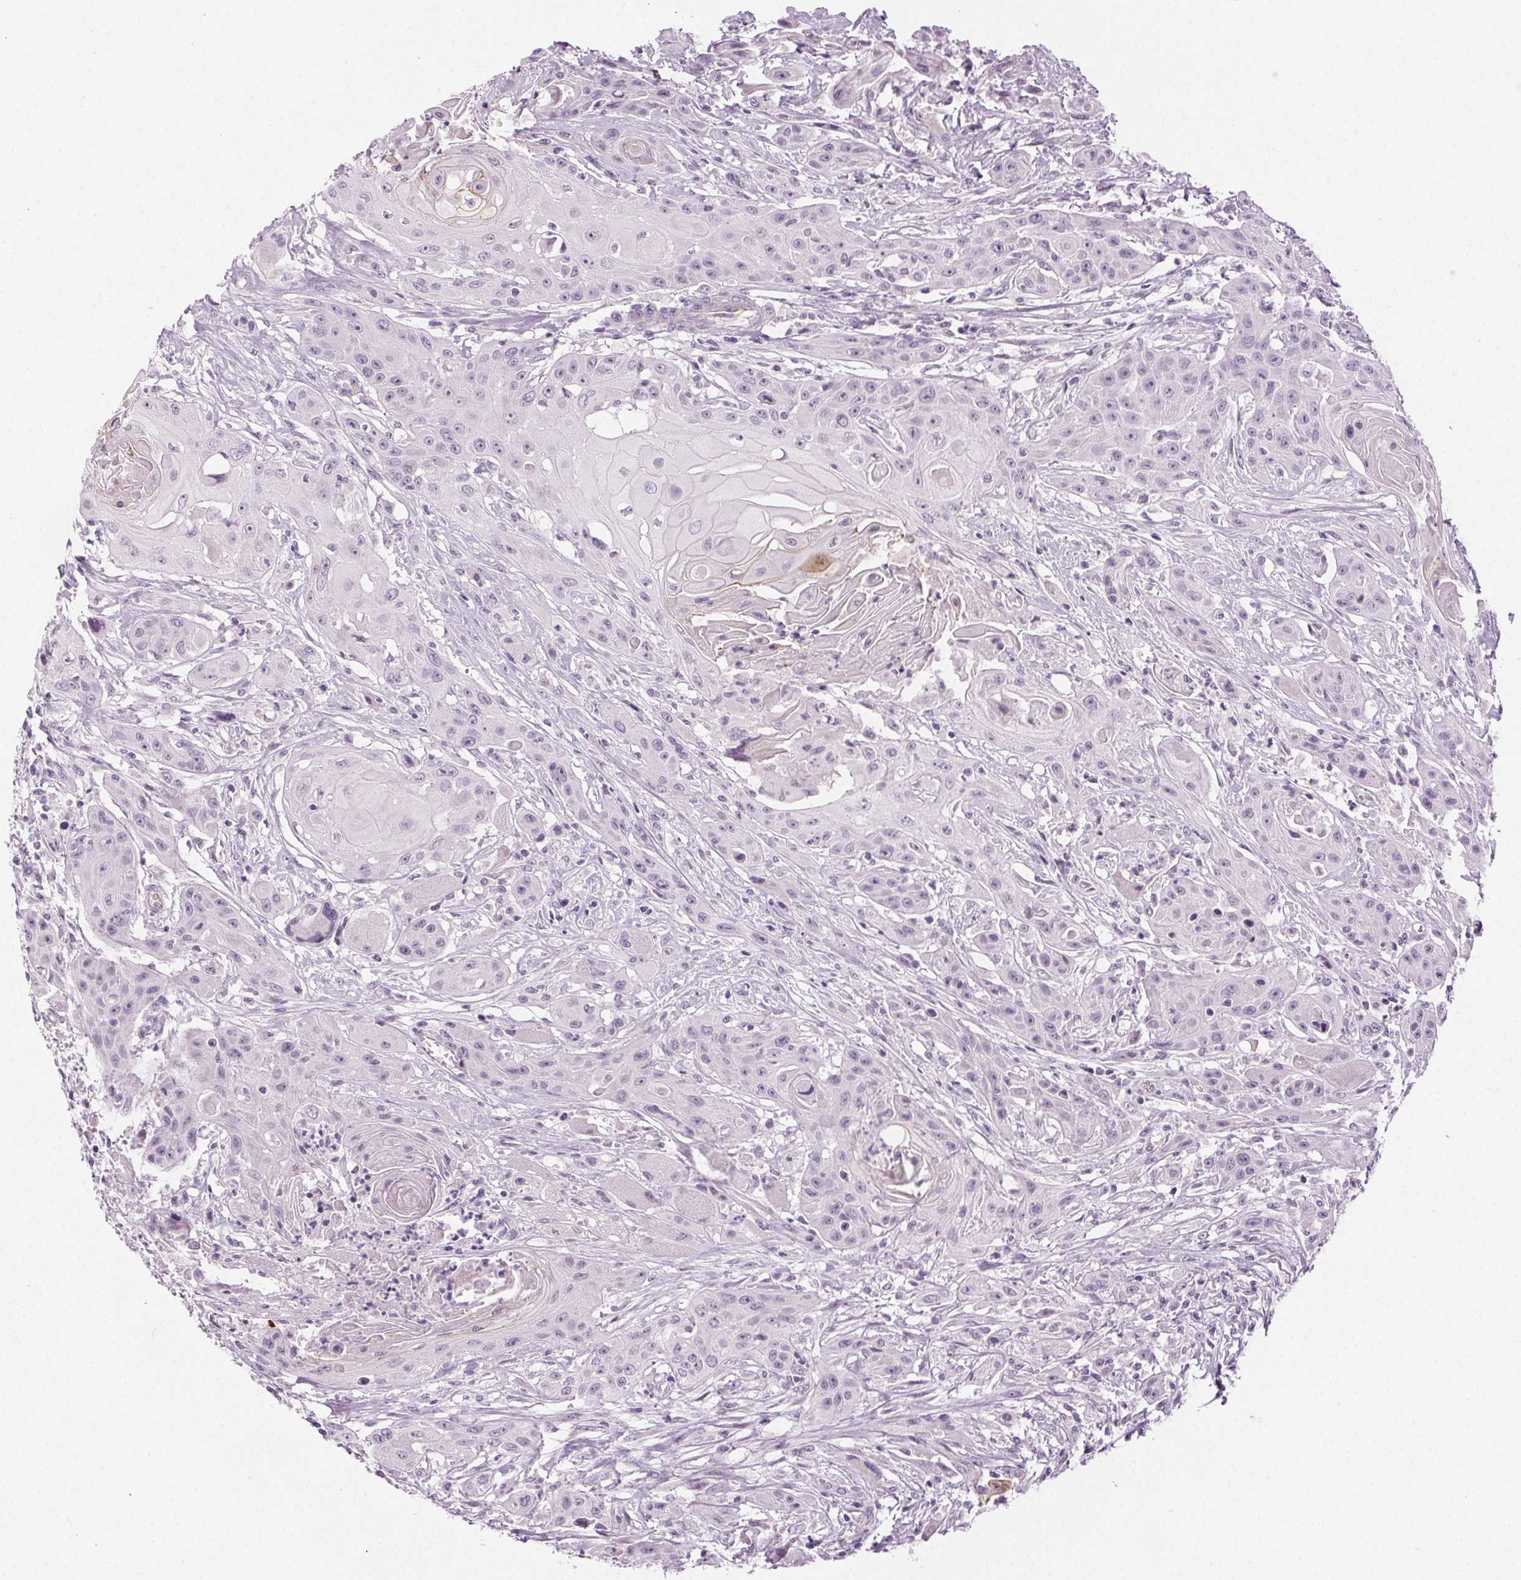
{"staining": {"intensity": "negative", "quantity": "none", "location": "none"}, "tissue": "head and neck cancer", "cell_type": "Tumor cells", "image_type": "cancer", "snomed": [{"axis": "morphology", "description": "Squamous cell carcinoma, NOS"}, {"axis": "topography", "description": "Oral tissue"}, {"axis": "topography", "description": "Head-Neck"}, {"axis": "topography", "description": "Neck, NOS"}], "caption": "Immunohistochemical staining of head and neck cancer (squamous cell carcinoma) shows no significant positivity in tumor cells.", "gene": "AIF1L", "patient": {"sex": "female", "age": 55}}